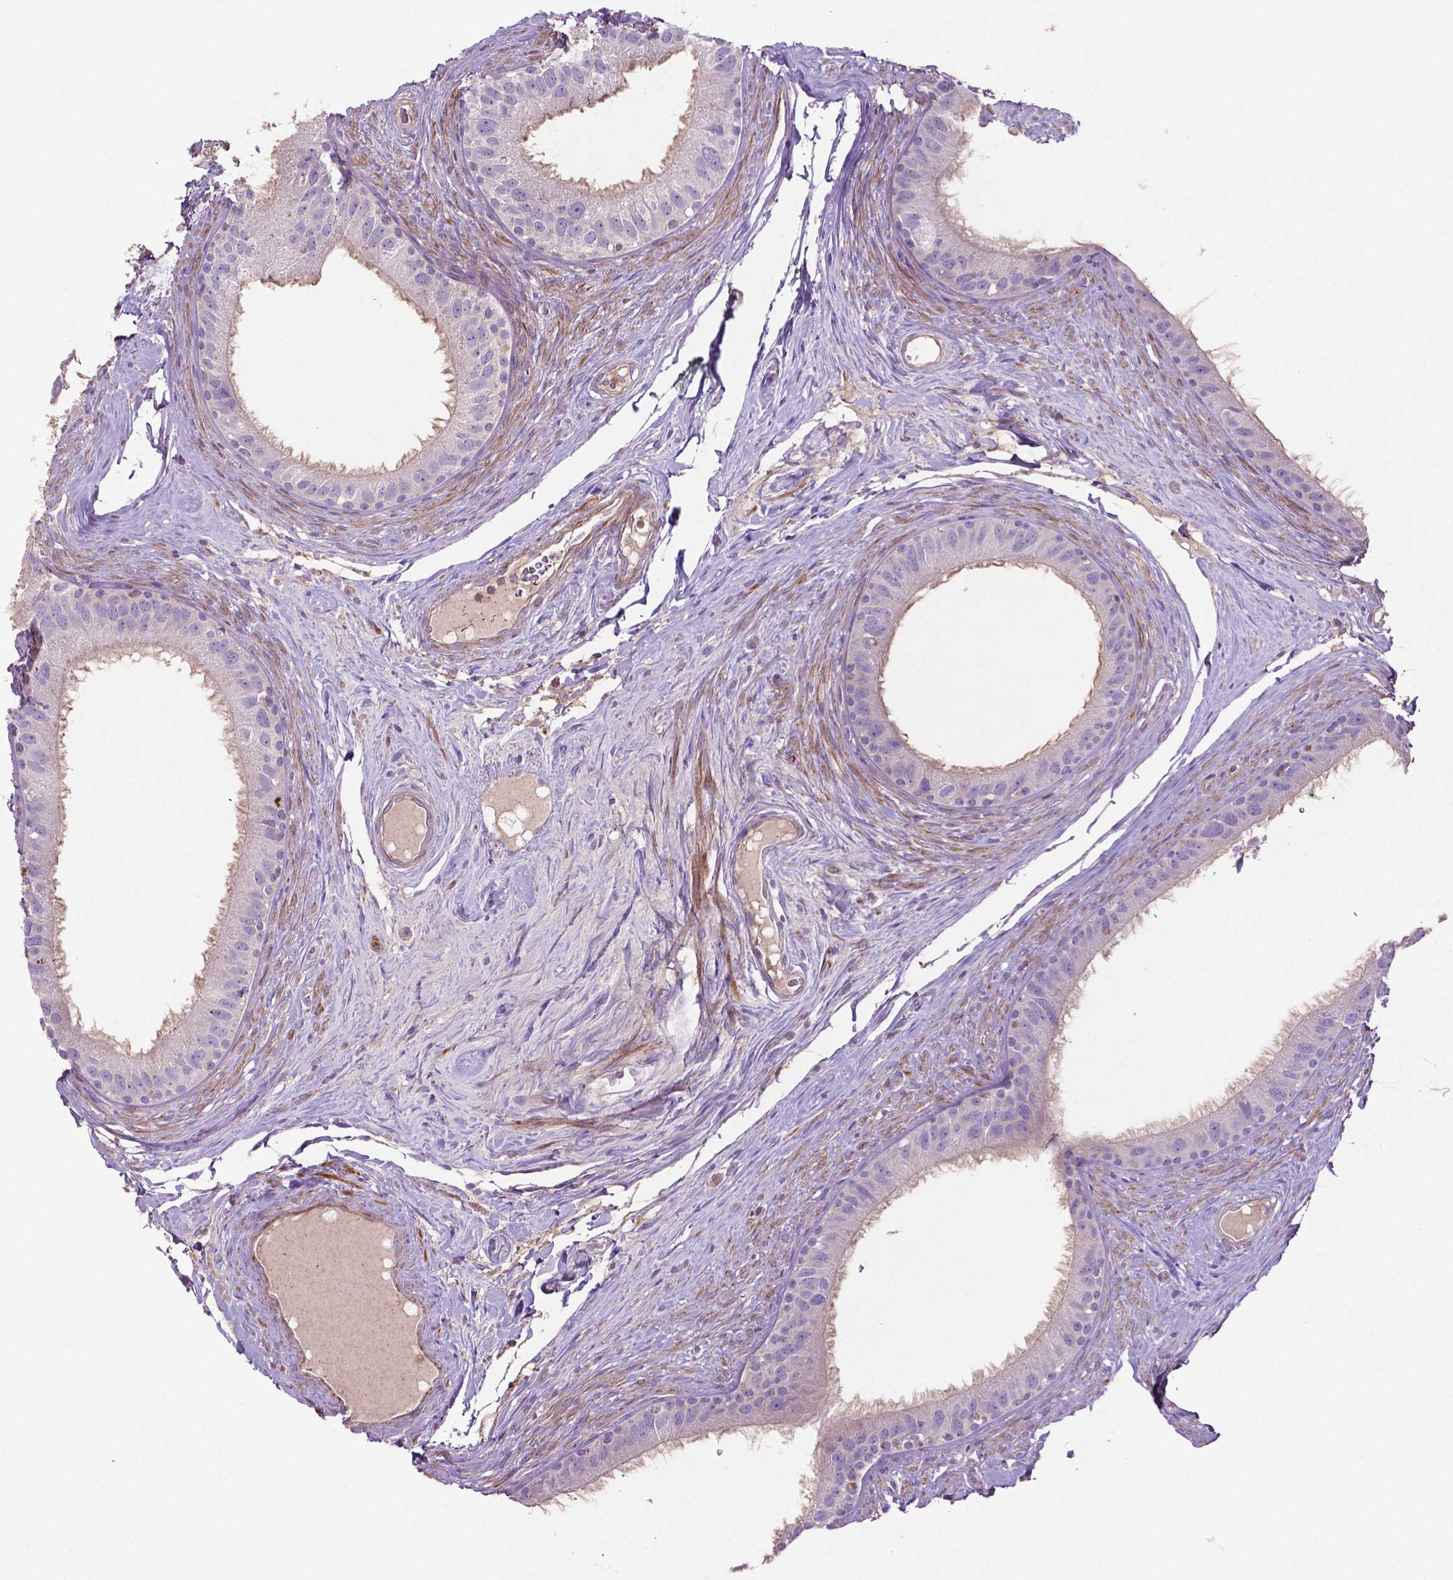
{"staining": {"intensity": "negative", "quantity": "none", "location": "none"}, "tissue": "epididymis", "cell_type": "Glandular cells", "image_type": "normal", "snomed": [{"axis": "morphology", "description": "Normal tissue, NOS"}, {"axis": "topography", "description": "Epididymis"}], "caption": "Epididymis stained for a protein using immunohistochemistry (IHC) reveals no expression glandular cells.", "gene": "BMP4", "patient": {"sex": "male", "age": 59}}